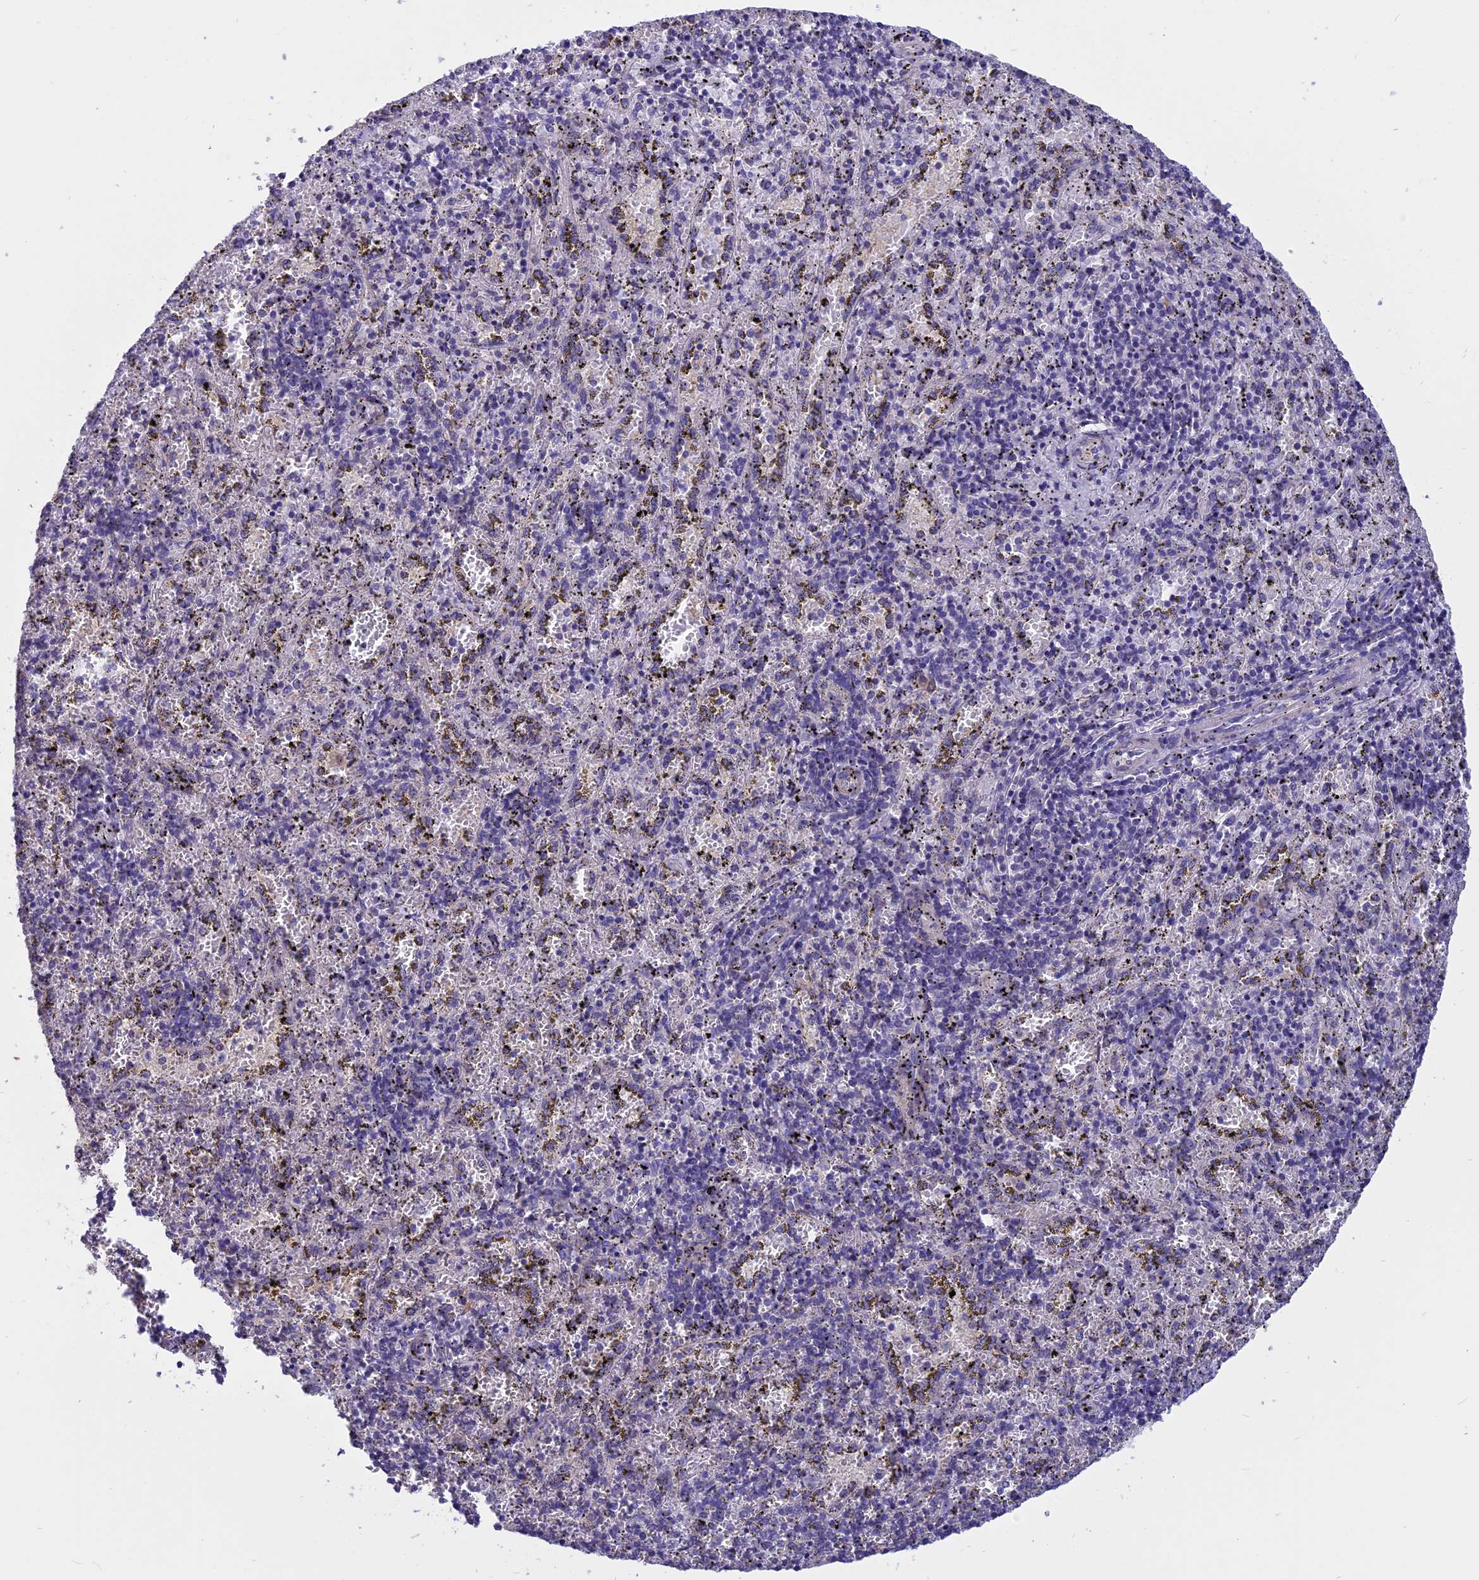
{"staining": {"intensity": "negative", "quantity": "none", "location": "none"}, "tissue": "spleen", "cell_type": "Cells in red pulp", "image_type": "normal", "snomed": [{"axis": "morphology", "description": "Normal tissue, NOS"}, {"axis": "topography", "description": "Spleen"}], "caption": "Cells in red pulp show no significant staining in unremarkable spleen.", "gene": "STUB1", "patient": {"sex": "male", "age": 11}}